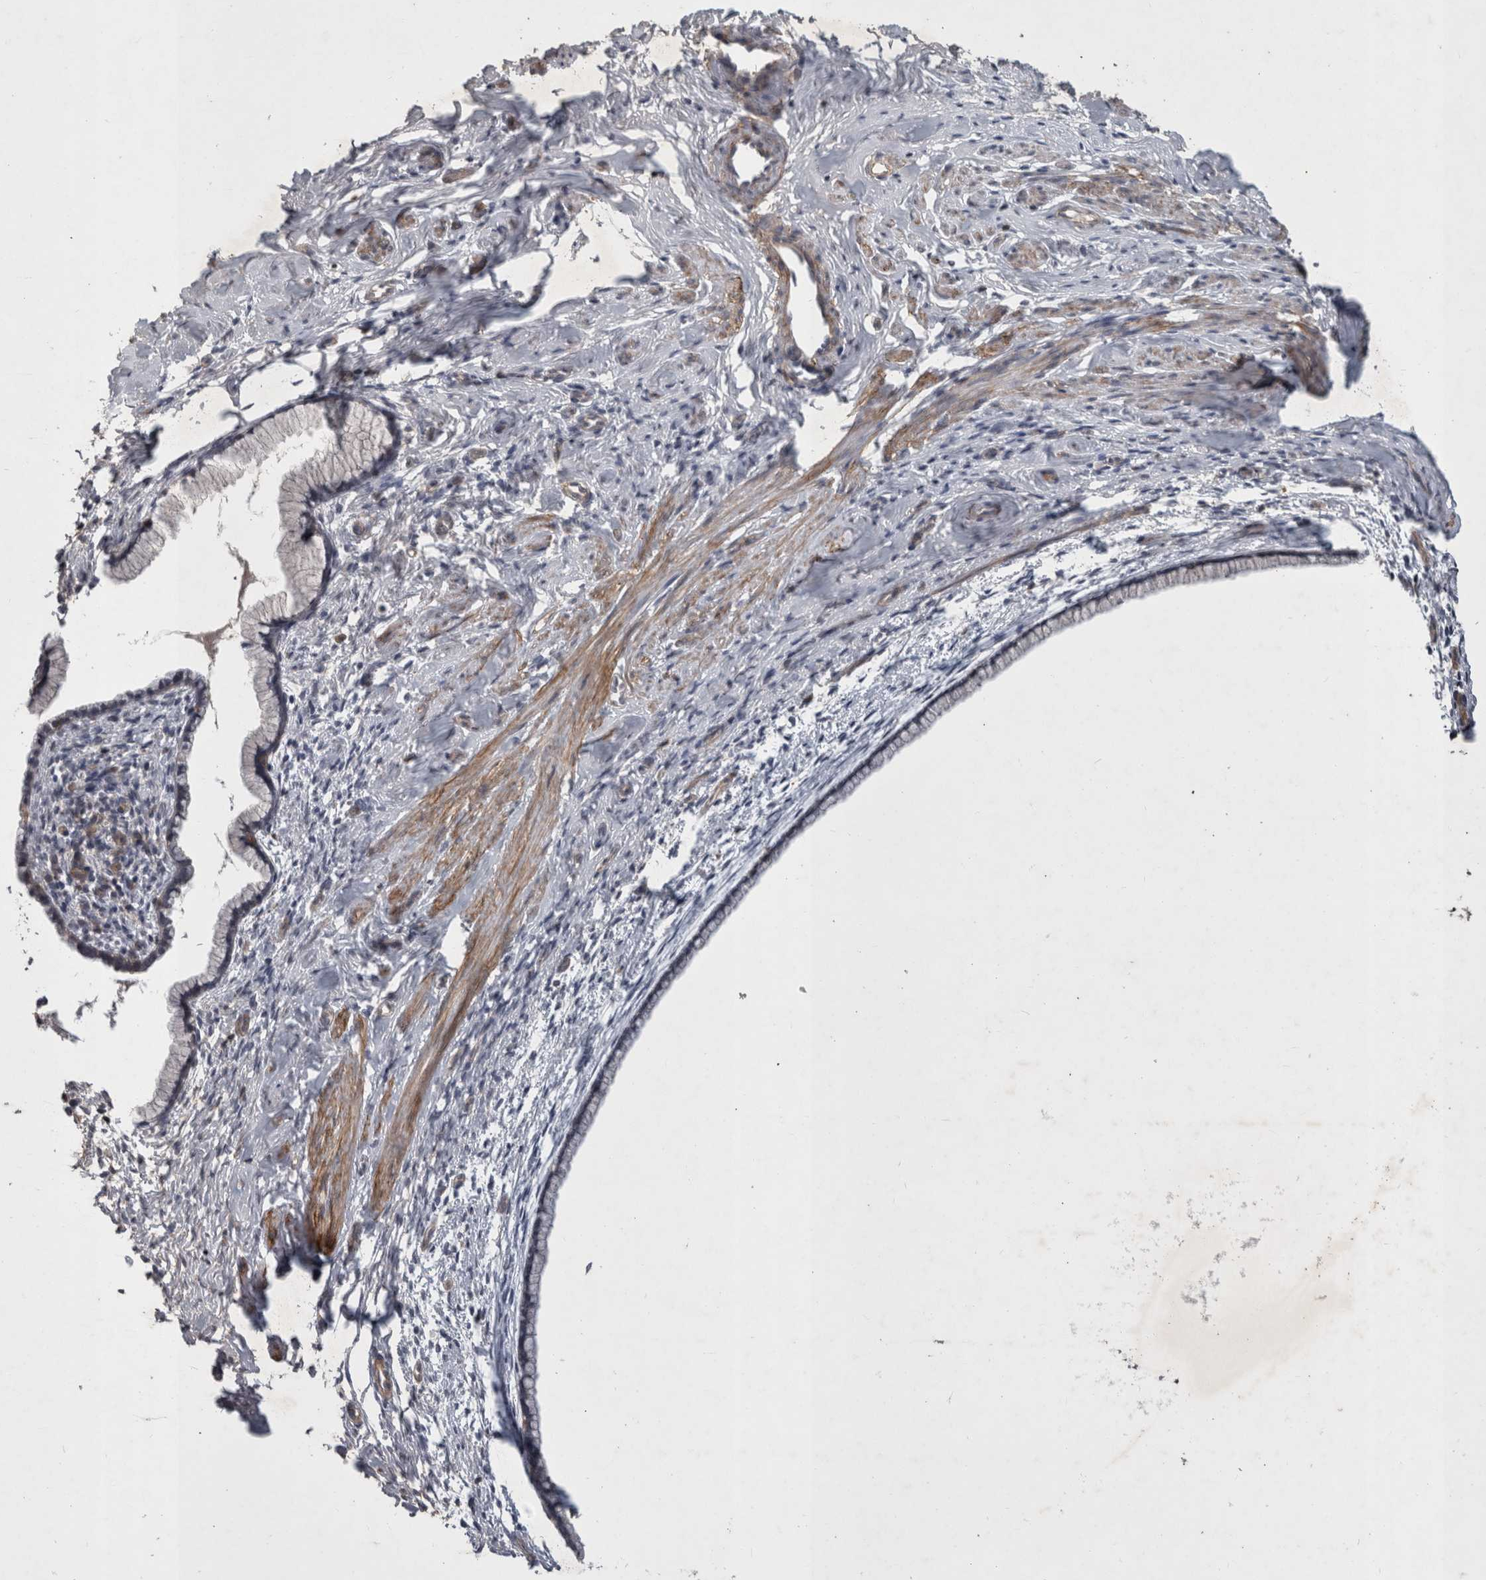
{"staining": {"intensity": "negative", "quantity": "none", "location": "none"}, "tissue": "cervix", "cell_type": "Glandular cells", "image_type": "normal", "snomed": [{"axis": "morphology", "description": "Normal tissue, NOS"}, {"axis": "topography", "description": "Cervix"}], "caption": "The image demonstrates no significant expression in glandular cells of cervix.", "gene": "SPATA48", "patient": {"sex": "female", "age": 75}}